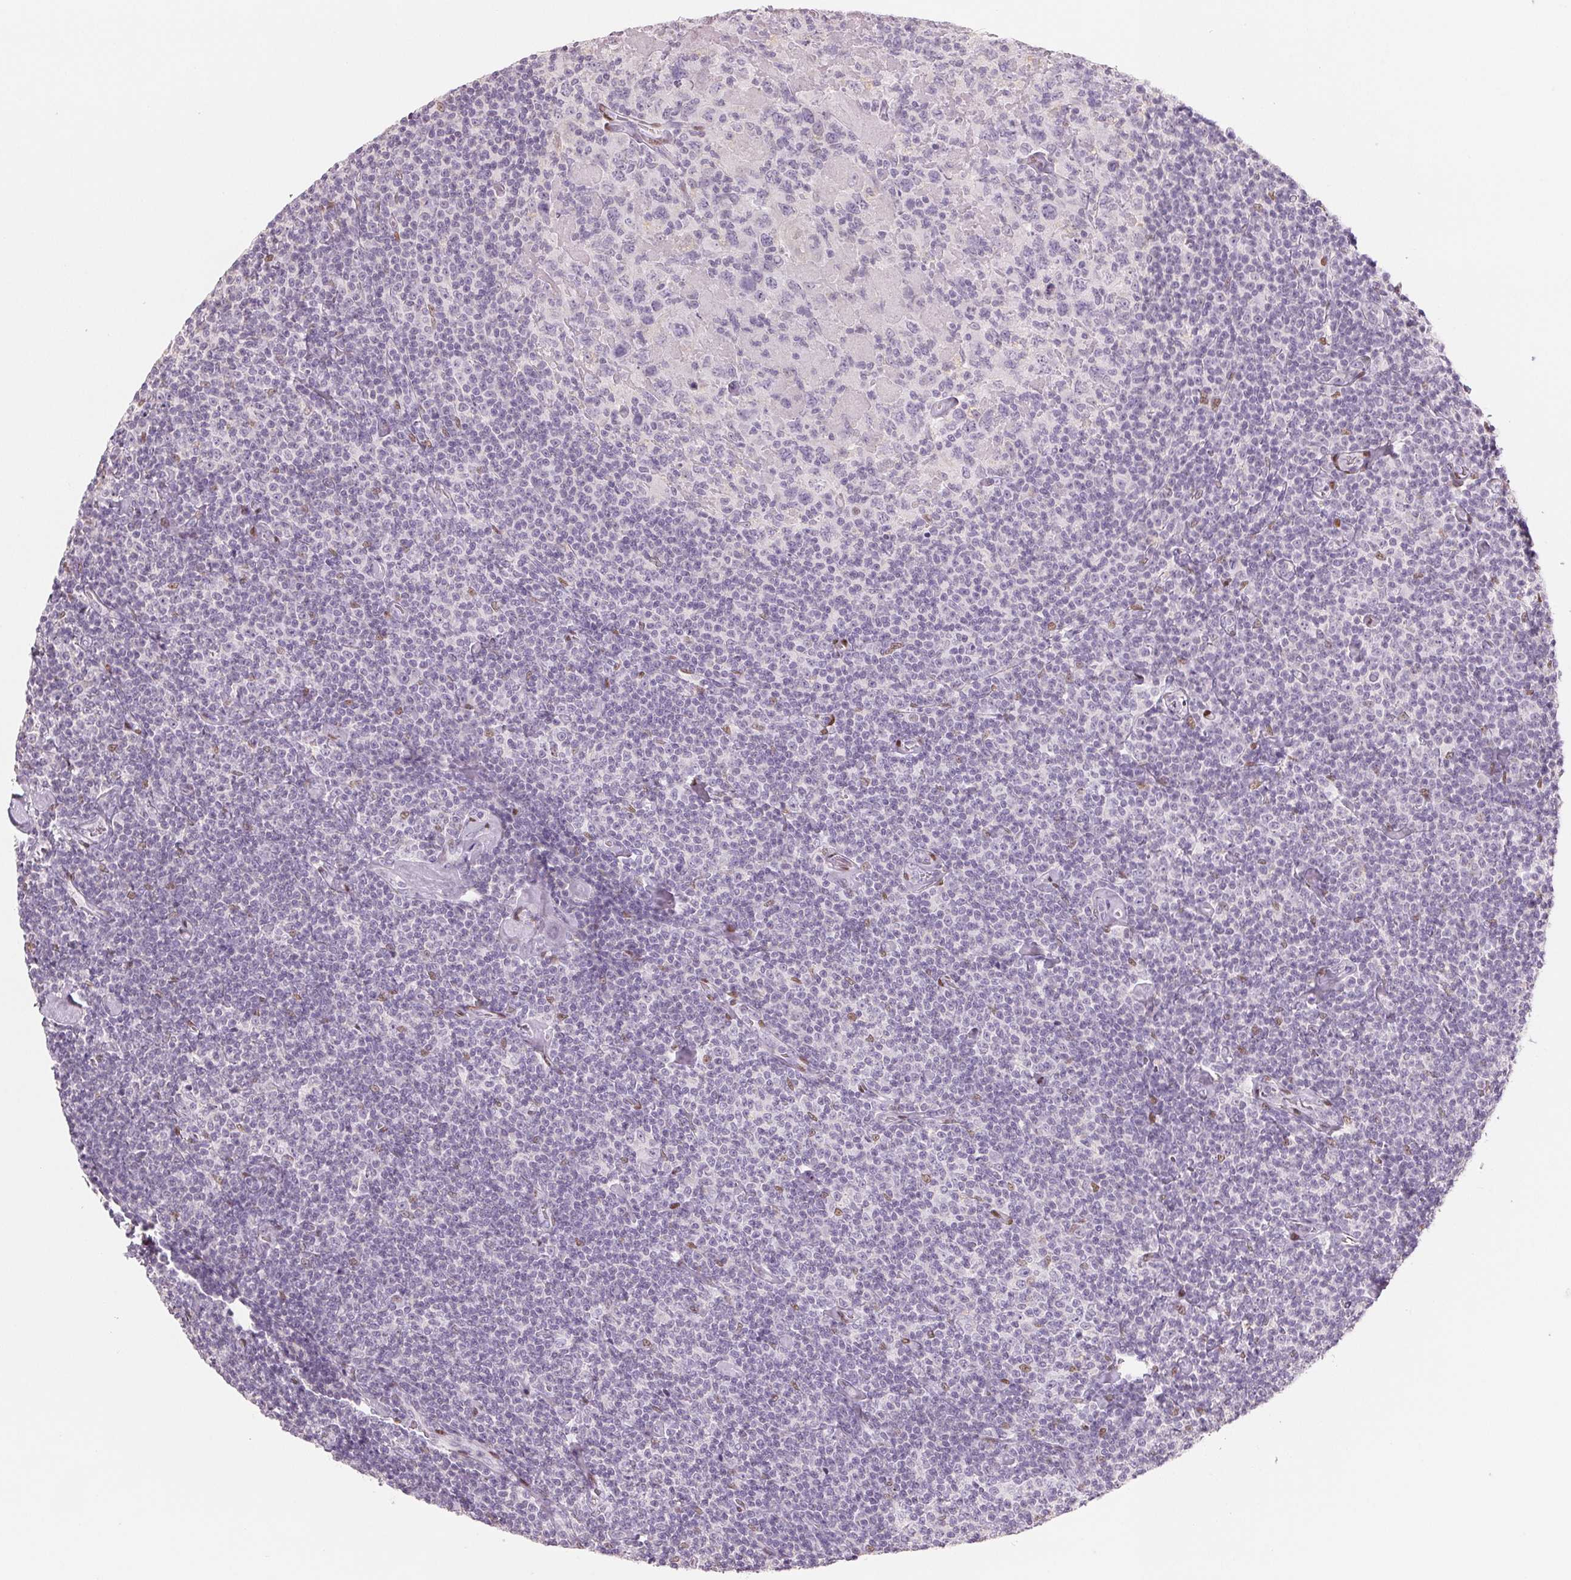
{"staining": {"intensity": "negative", "quantity": "none", "location": "none"}, "tissue": "lymphoma", "cell_type": "Tumor cells", "image_type": "cancer", "snomed": [{"axis": "morphology", "description": "Malignant lymphoma, non-Hodgkin's type, Low grade"}, {"axis": "topography", "description": "Lymph node"}], "caption": "Immunohistochemistry (IHC) of lymphoma shows no expression in tumor cells.", "gene": "SMARCD3", "patient": {"sex": "male", "age": 81}}